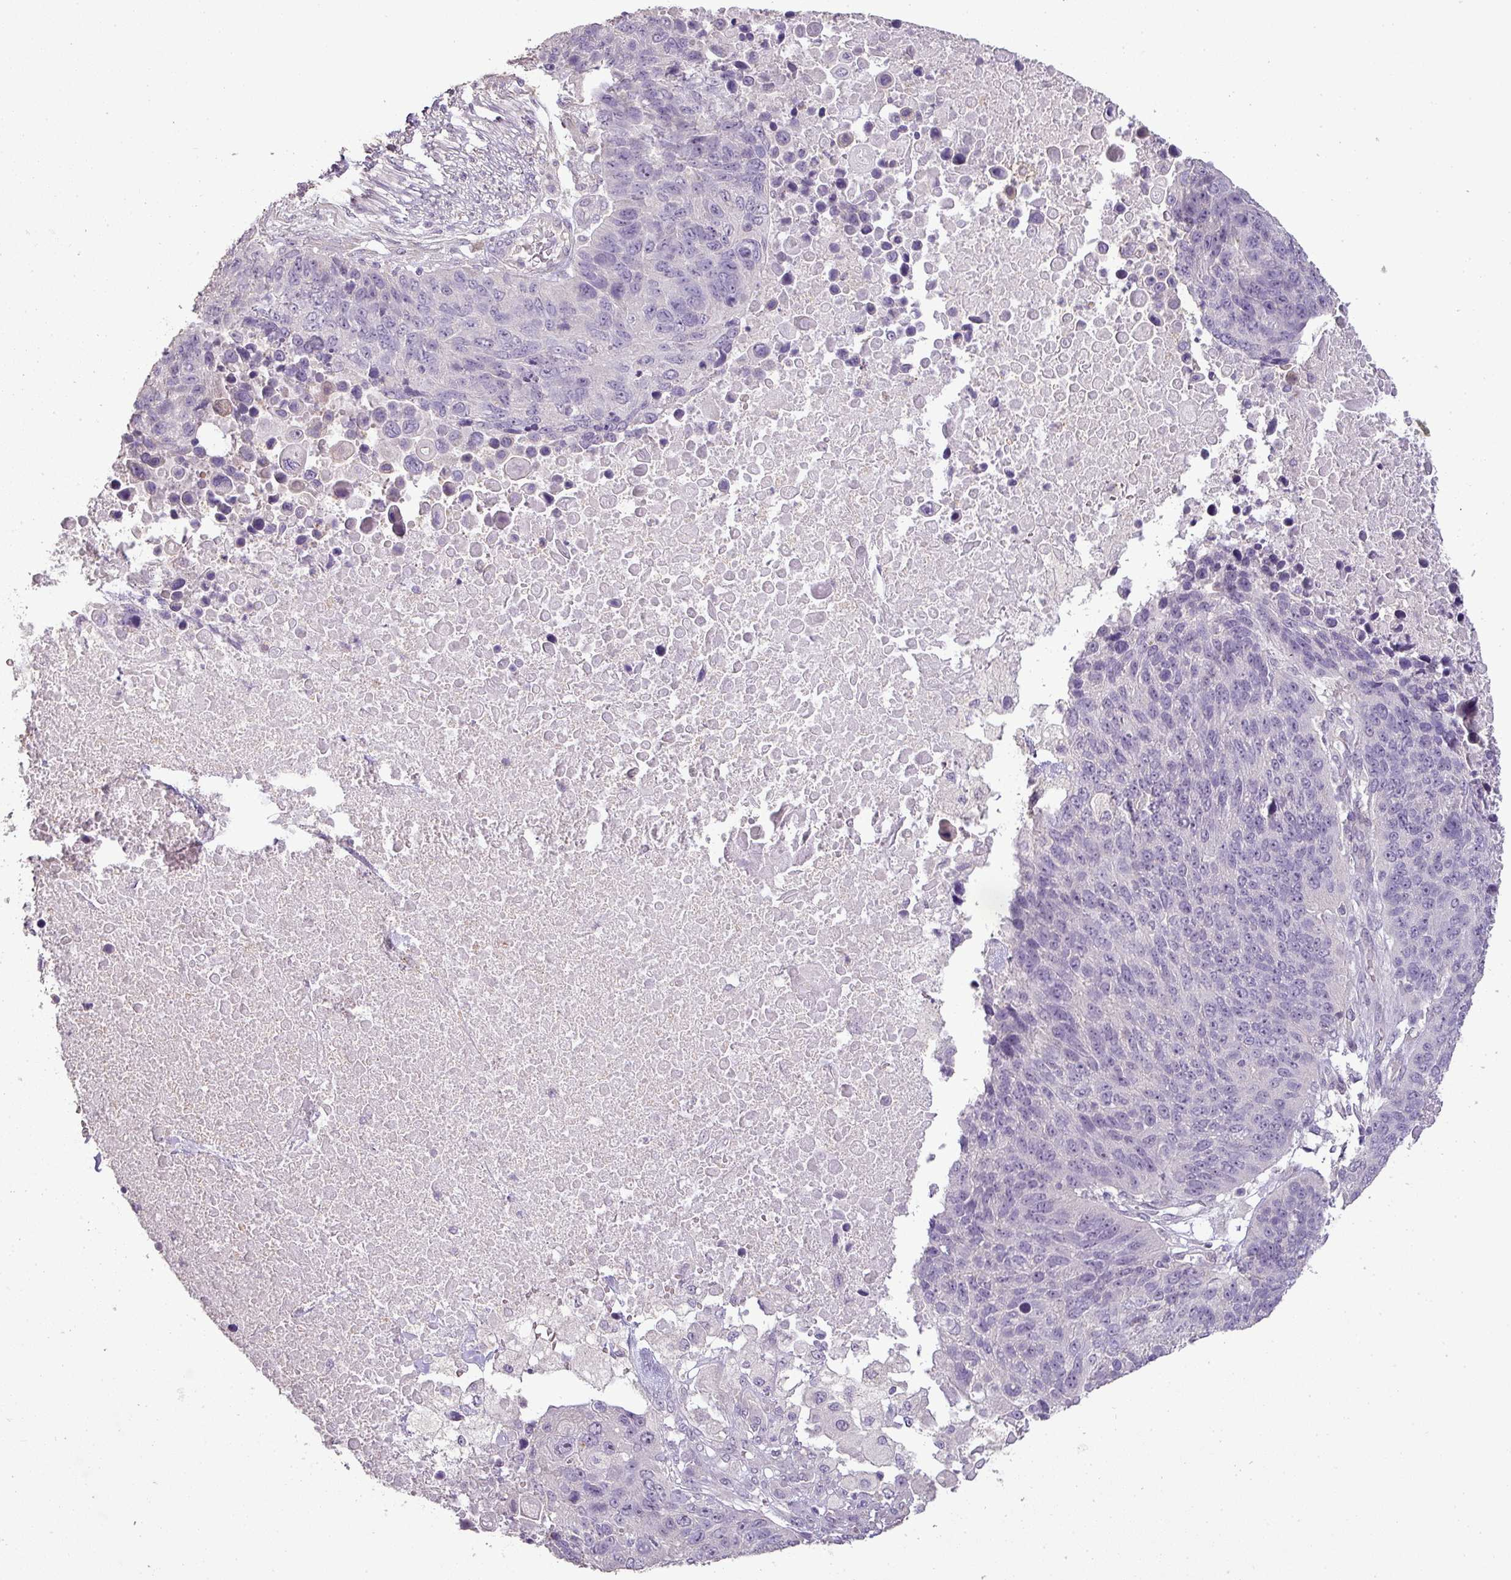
{"staining": {"intensity": "negative", "quantity": "none", "location": "none"}, "tissue": "lung cancer", "cell_type": "Tumor cells", "image_type": "cancer", "snomed": [{"axis": "morphology", "description": "Normal tissue, NOS"}, {"axis": "morphology", "description": "Squamous cell carcinoma, NOS"}, {"axis": "topography", "description": "Lymph node"}, {"axis": "topography", "description": "Lung"}], "caption": "Squamous cell carcinoma (lung) was stained to show a protein in brown. There is no significant expression in tumor cells. Nuclei are stained in blue.", "gene": "LY9", "patient": {"sex": "male", "age": 66}}